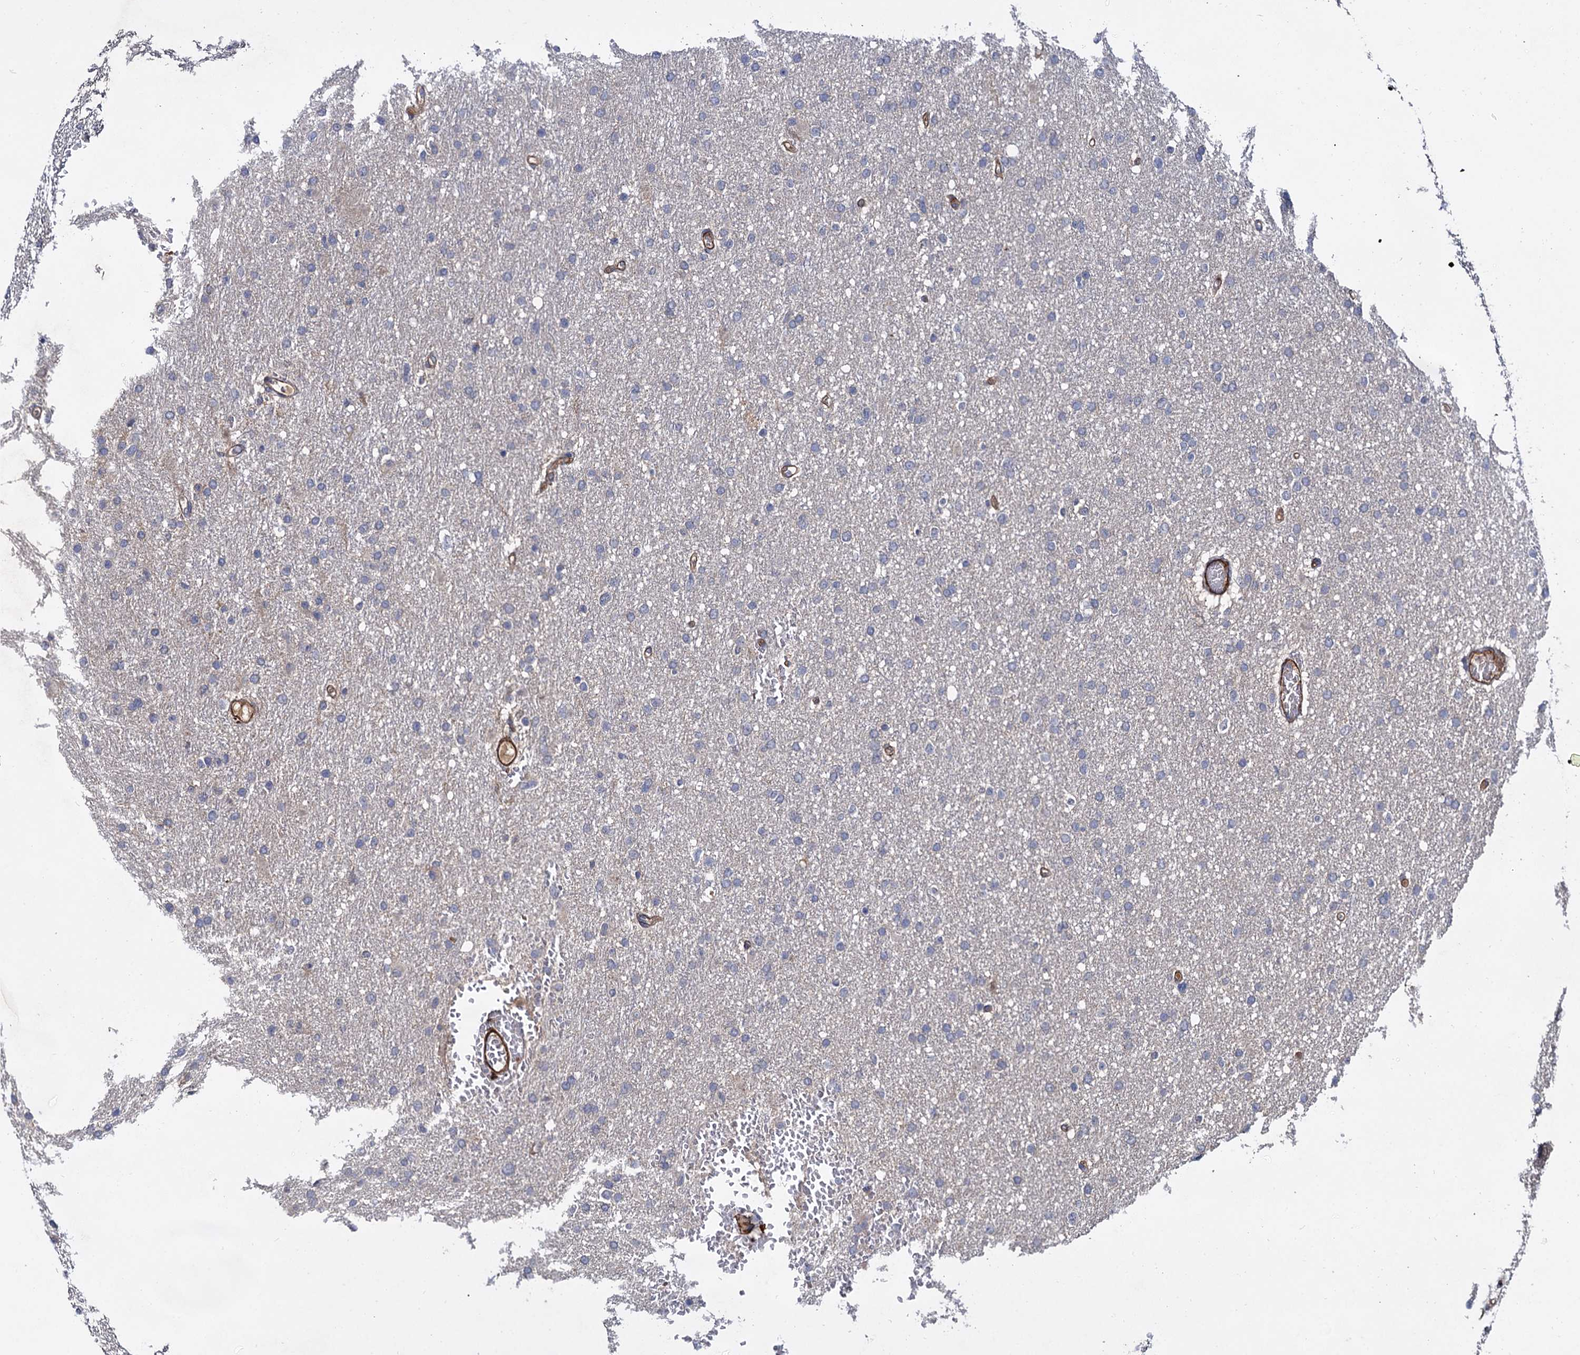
{"staining": {"intensity": "negative", "quantity": "none", "location": "none"}, "tissue": "glioma", "cell_type": "Tumor cells", "image_type": "cancer", "snomed": [{"axis": "morphology", "description": "Glioma, malignant, High grade"}, {"axis": "topography", "description": "Cerebral cortex"}], "caption": "There is no significant staining in tumor cells of malignant glioma (high-grade). Brightfield microscopy of immunohistochemistry (IHC) stained with DAB (3,3'-diaminobenzidine) (brown) and hematoxylin (blue), captured at high magnification.", "gene": "ISM2", "patient": {"sex": "female", "age": 36}}